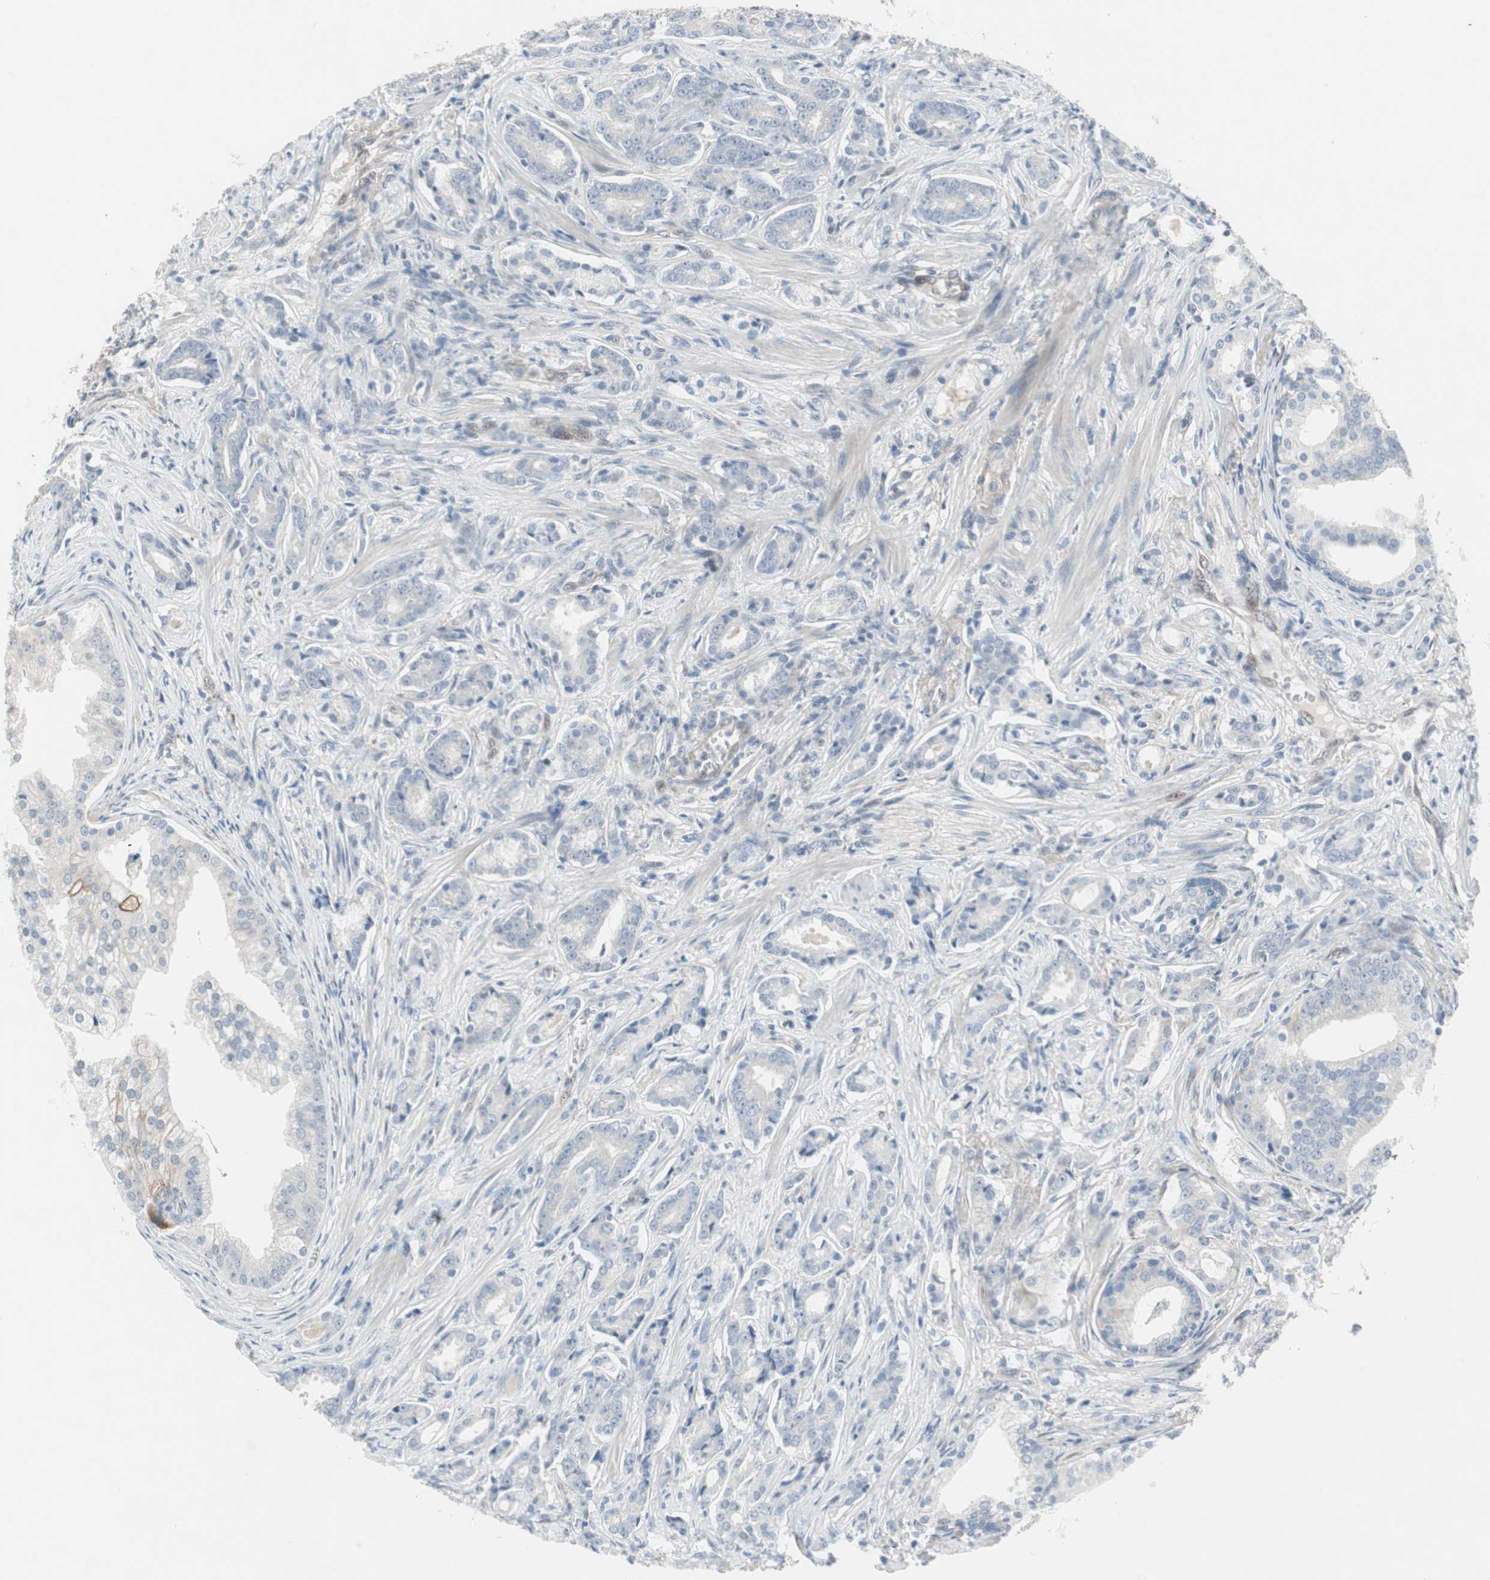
{"staining": {"intensity": "negative", "quantity": "none", "location": "none"}, "tissue": "prostate cancer", "cell_type": "Tumor cells", "image_type": "cancer", "snomed": [{"axis": "morphology", "description": "Adenocarcinoma, Low grade"}, {"axis": "topography", "description": "Prostate"}], "caption": "Immunohistochemical staining of human prostate cancer exhibits no significant expression in tumor cells.", "gene": "CAND2", "patient": {"sex": "male", "age": 58}}